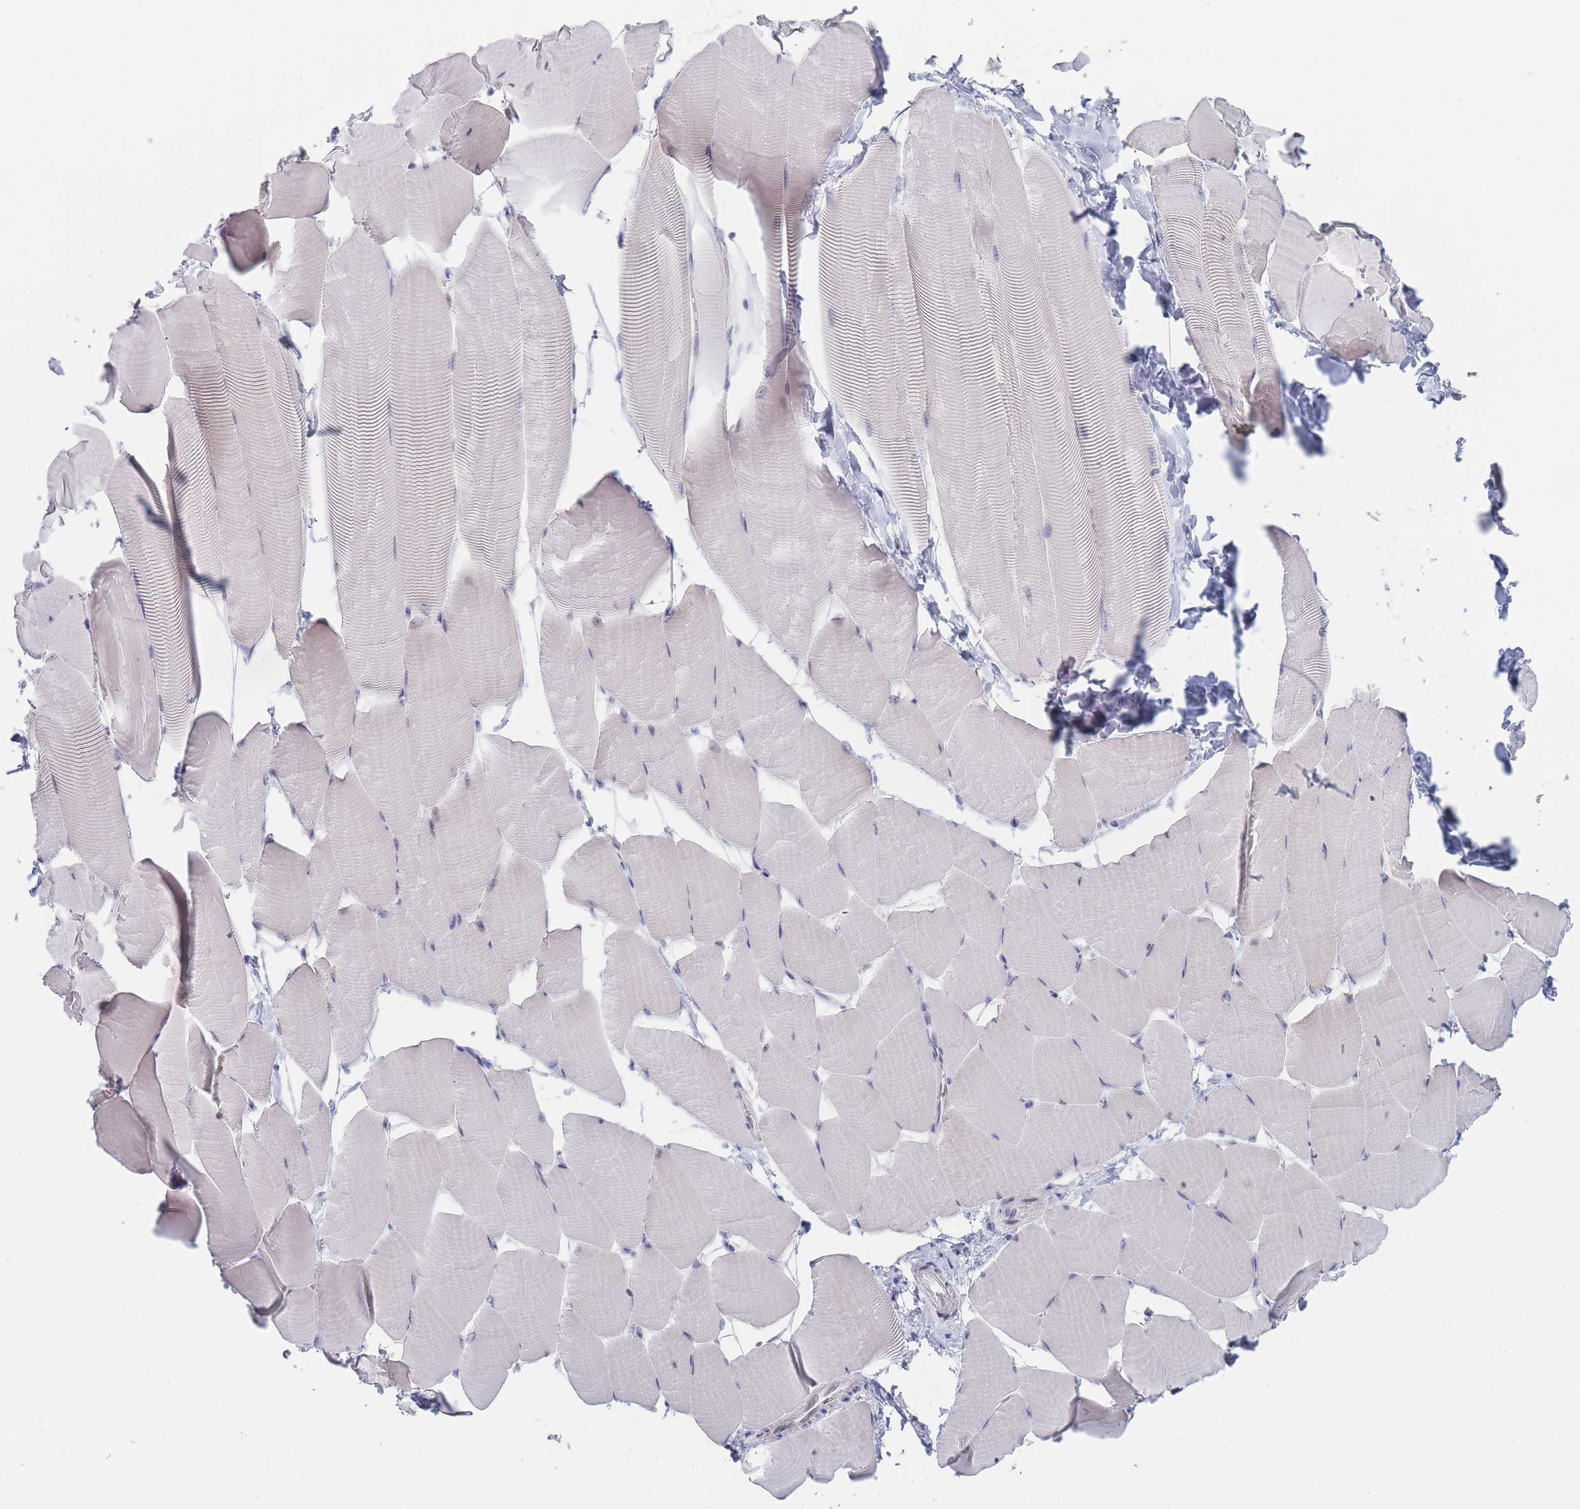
{"staining": {"intensity": "weak", "quantity": "<25%", "location": "cytoplasmic/membranous"}, "tissue": "skeletal muscle", "cell_type": "Myocytes", "image_type": "normal", "snomed": [{"axis": "morphology", "description": "Normal tissue, NOS"}, {"axis": "topography", "description": "Skeletal muscle"}], "caption": "Immunohistochemical staining of unremarkable human skeletal muscle shows no significant staining in myocytes. (DAB (3,3'-diaminobenzidine) immunohistochemistry with hematoxylin counter stain).", "gene": "RNF8", "patient": {"sex": "male", "age": 25}}